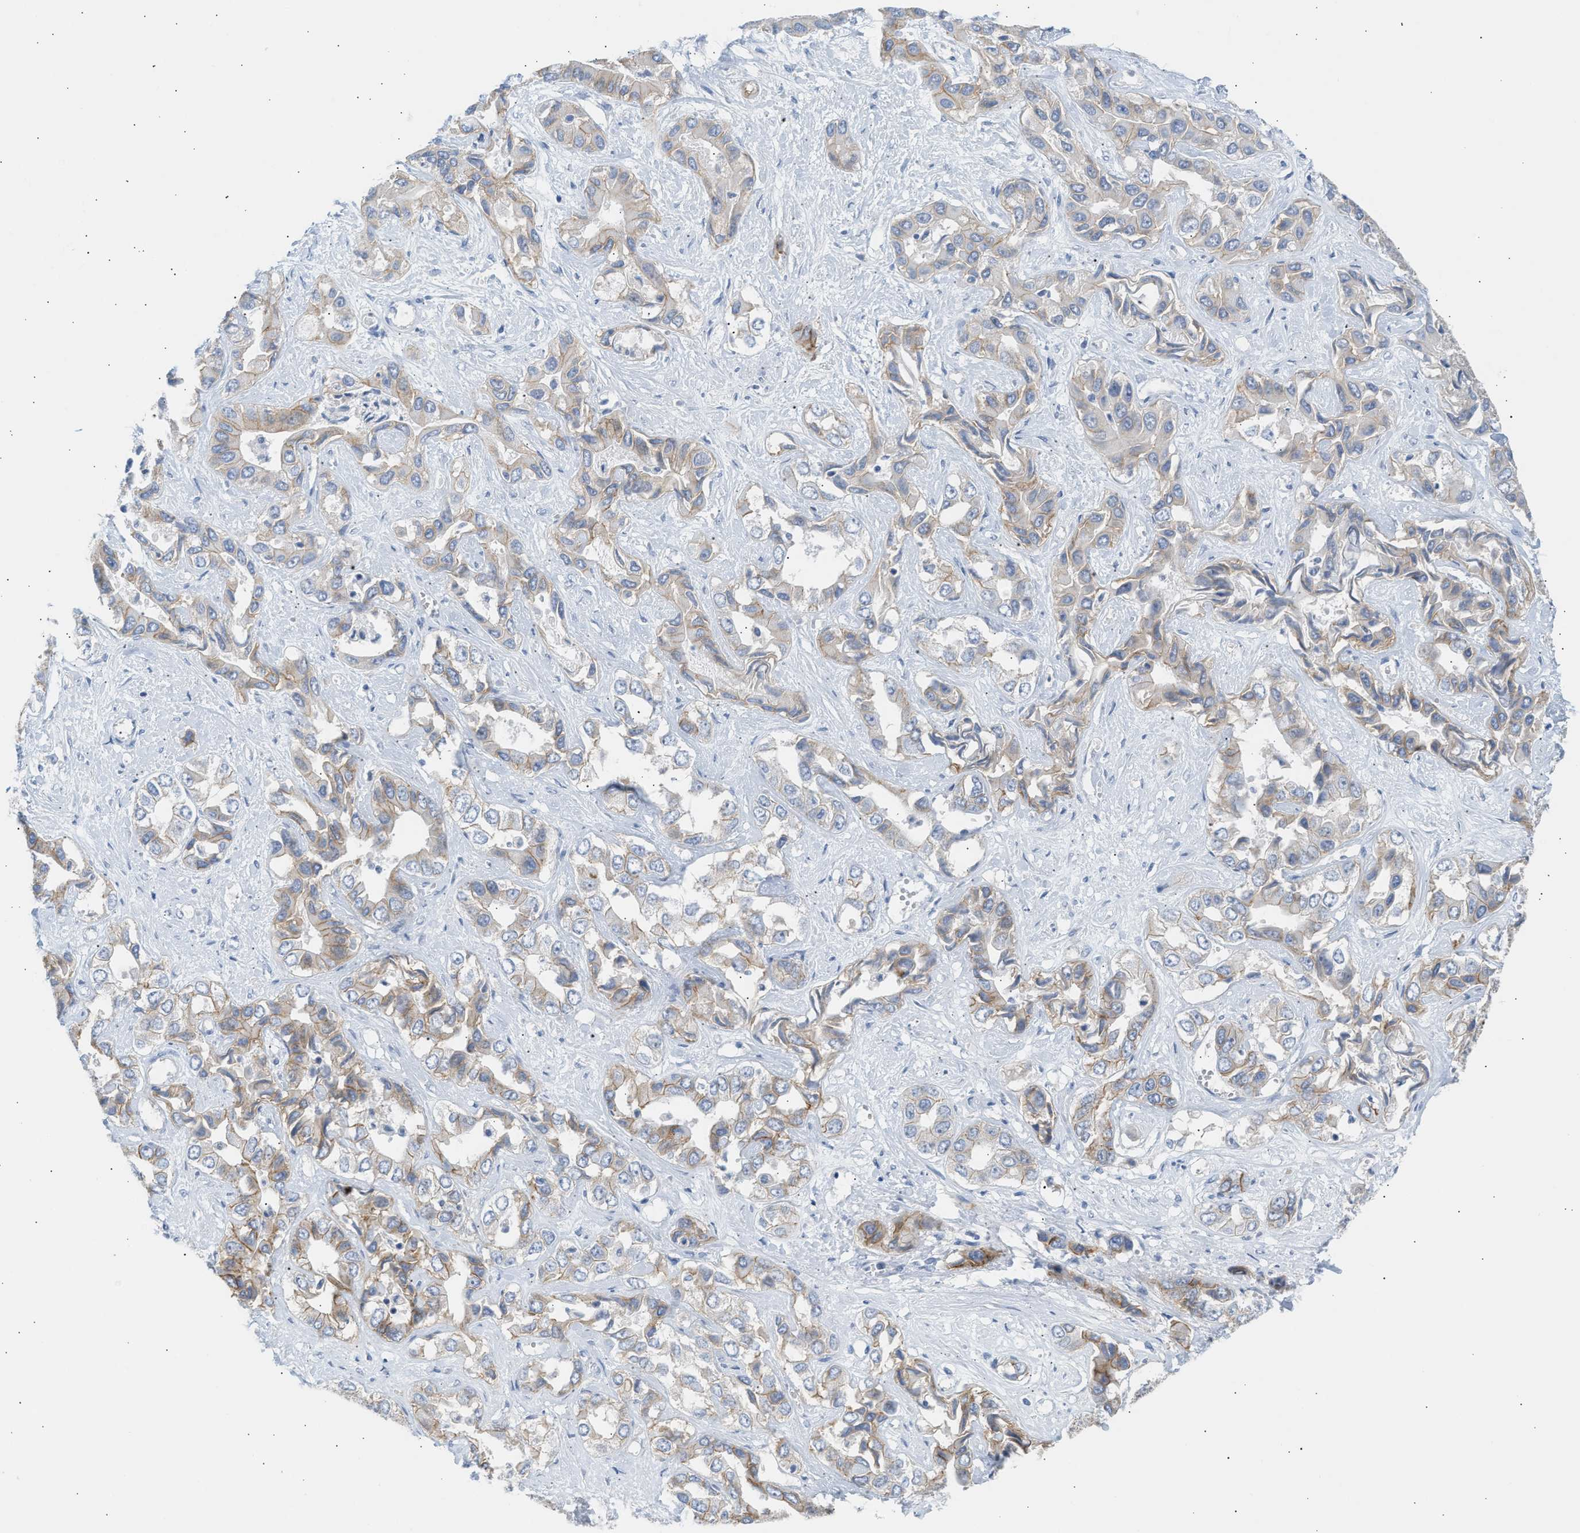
{"staining": {"intensity": "moderate", "quantity": "<25%", "location": "cytoplasmic/membranous"}, "tissue": "liver cancer", "cell_type": "Tumor cells", "image_type": "cancer", "snomed": [{"axis": "morphology", "description": "Cholangiocarcinoma"}, {"axis": "topography", "description": "Liver"}], "caption": "A high-resolution image shows immunohistochemistry staining of liver cancer (cholangiocarcinoma), which shows moderate cytoplasmic/membranous staining in approximately <25% of tumor cells.", "gene": "ERBB2", "patient": {"sex": "female", "age": 52}}